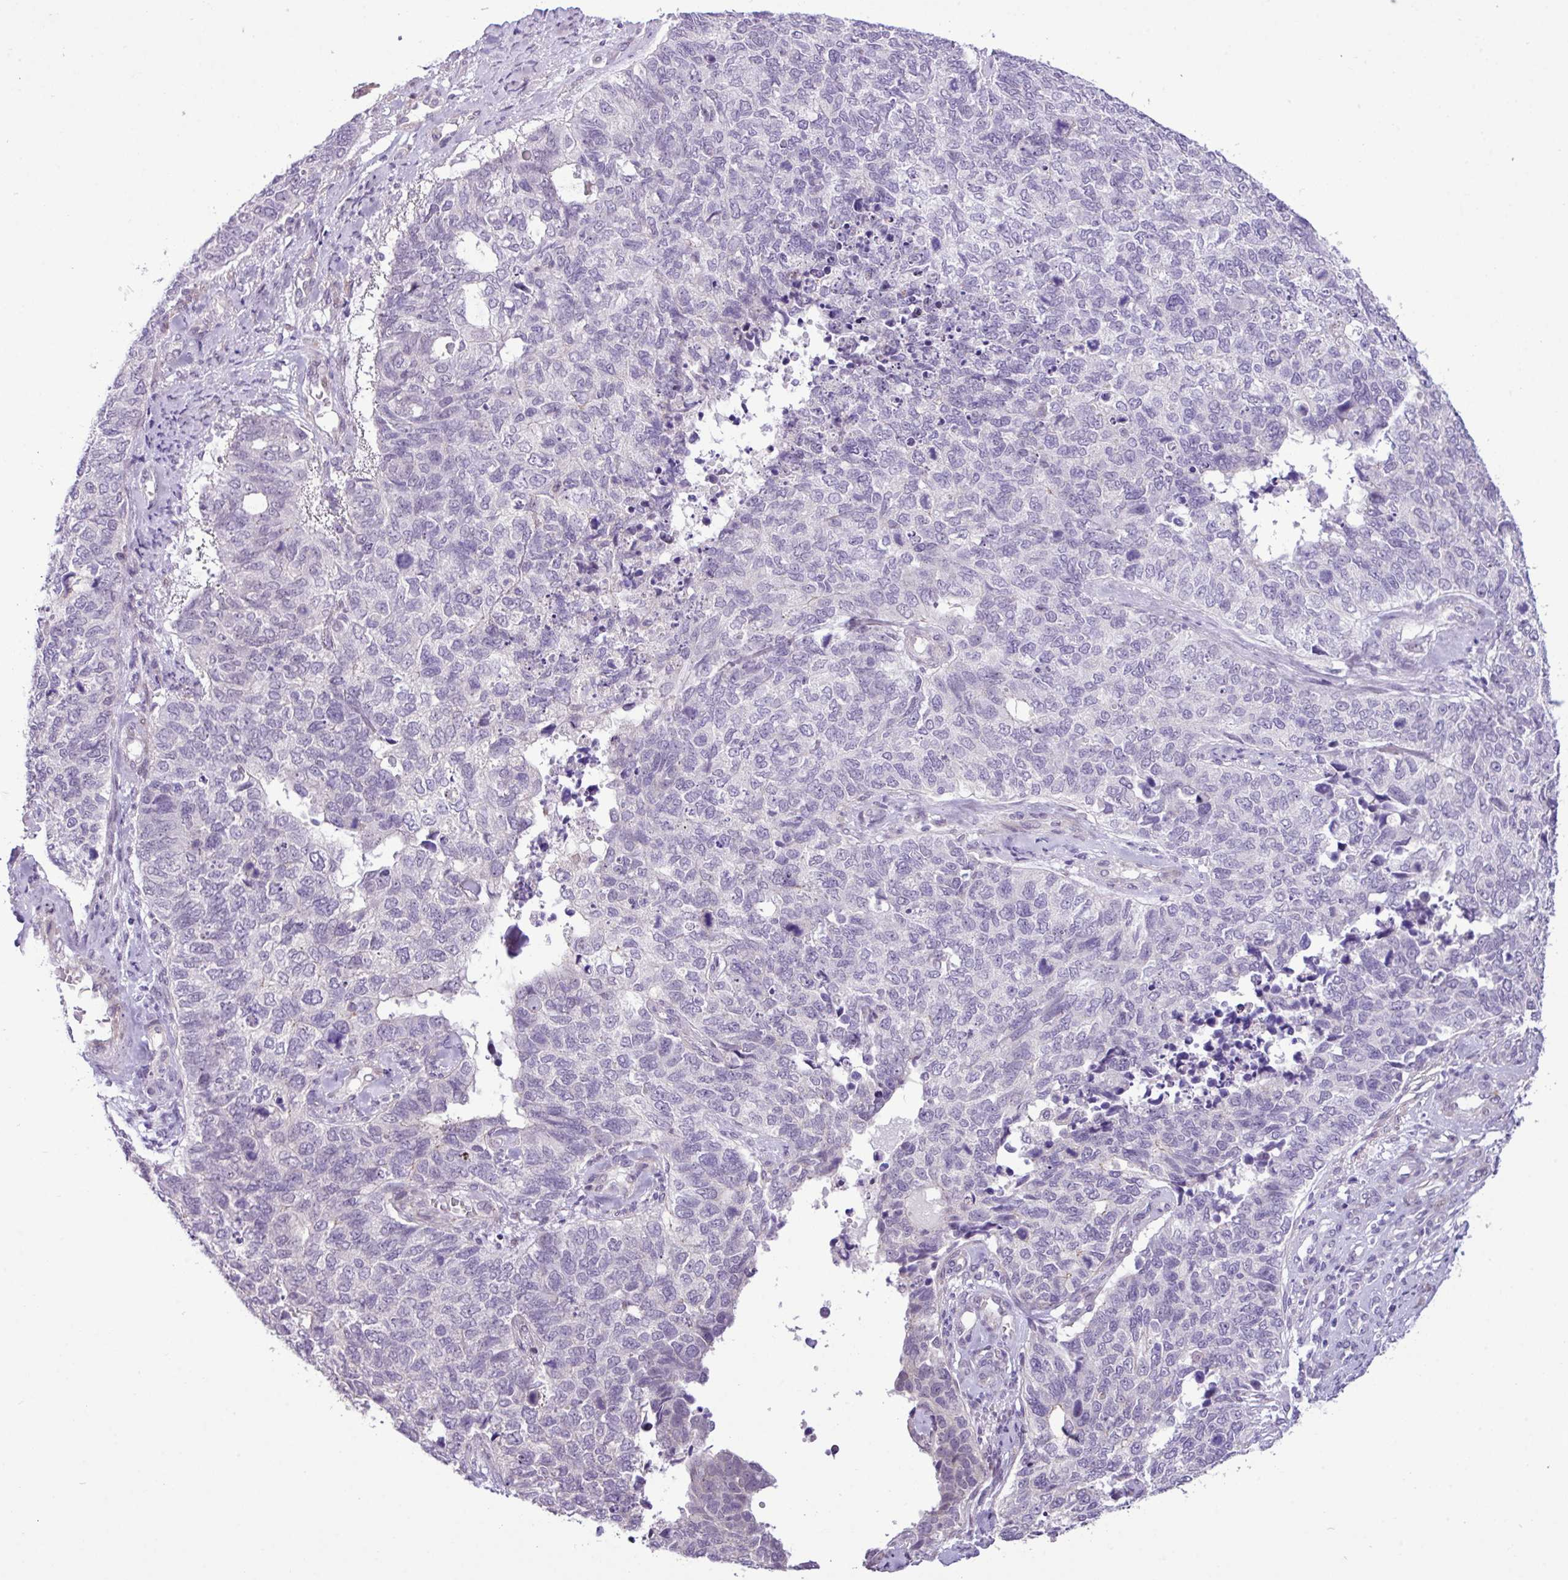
{"staining": {"intensity": "negative", "quantity": "none", "location": "none"}, "tissue": "cervical cancer", "cell_type": "Tumor cells", "image_type": "cancer", "snomed": [{"axis": "morphology", "description": "Squamous cell carcinoma, NOS"}, {"axis": "topography", "description": "Cervix"}], "caption": "Protein analysis of cervical squamous cell carcinoma displays no significant positivity in tumor cells.", "gene": "YLPM1", "patient": {"sex": "female", "age": 63}}